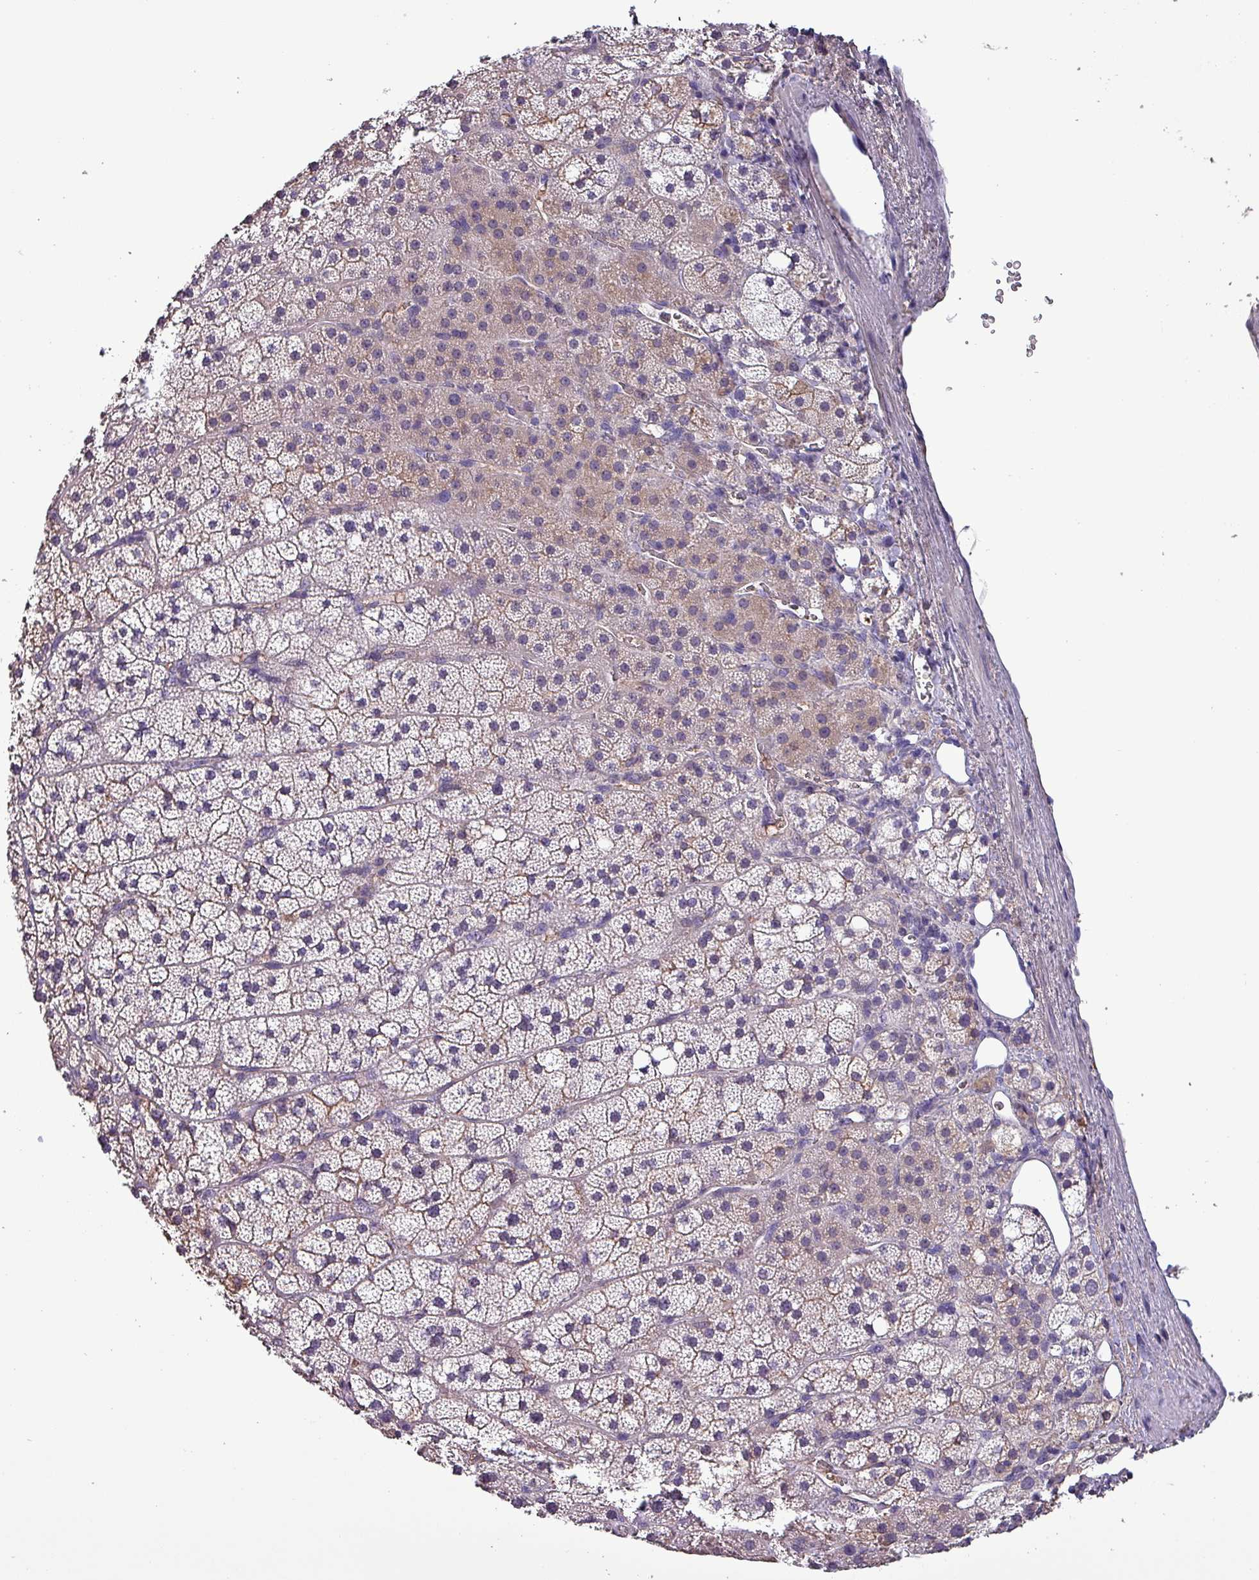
{"staining": {"intensity": "weak", "quantity": "25%-75%", "location": "cytoplasmic/membranous"}, "tissue": "adrenal gland", "cell_type": "Glandular cells", "image_type": "normal", "snomed": [{"axis": "morphology", "description": "Normal tissue, NOS"}, {"axis": "topography", "description": "Adrenal gland"}], "caption": "Benign adrenal gland exhibits weak cytoplasmic/membranous positivity in approximately 25%-75% of glandular cells, visualized by immunohistochemistry.", "gene": "HTRA4", "patient": {"sex": "male", "age": 53}}